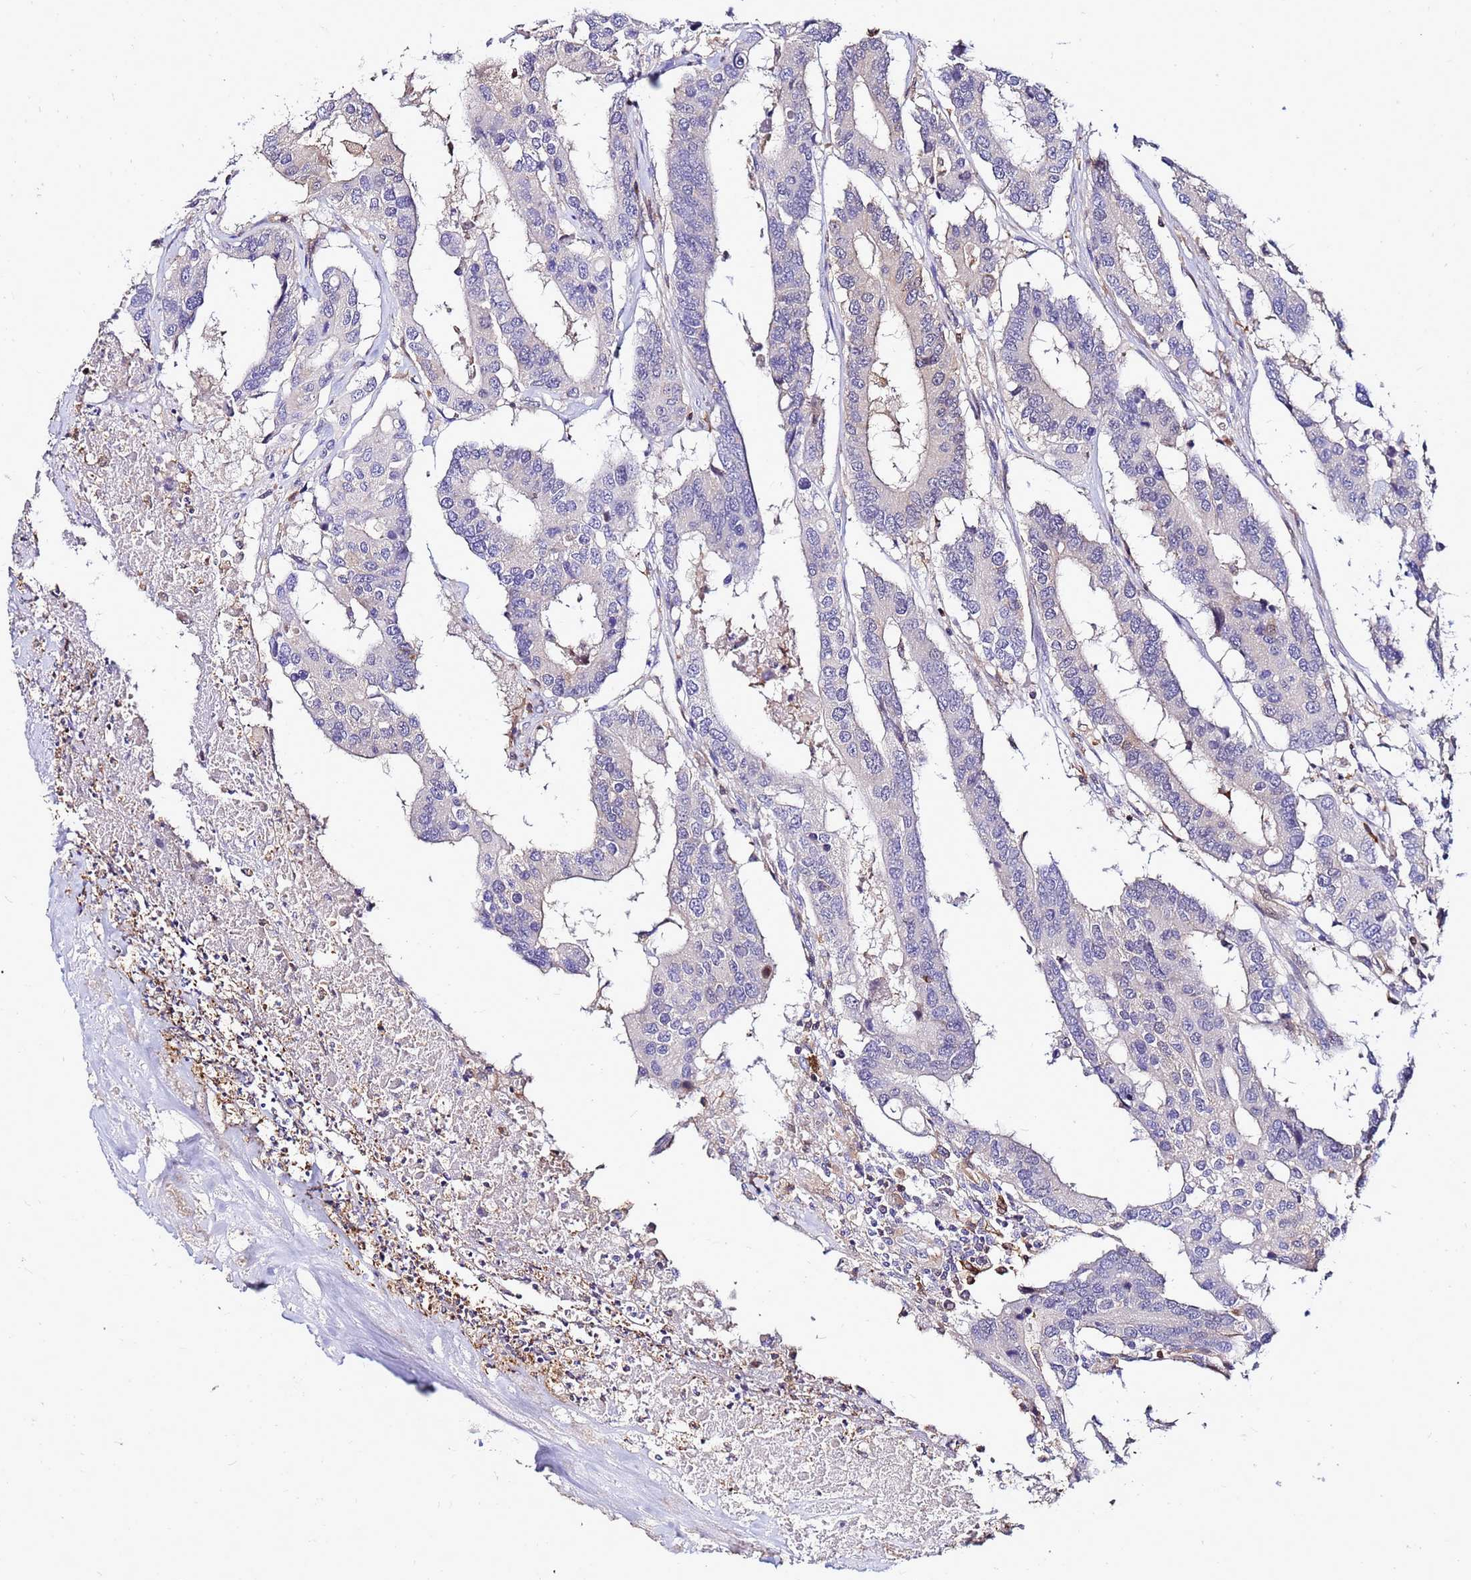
{"staining": {"intensity": "negative", "quantity": "none", "location": "none"}, "tissue": "colorectal cancer", "cell_type": "Tumor cells", "image_type": "cancer", "snomed": [{"axis": "morphology", "description": "Adenocarcinoma, NOS"}, {"axis": "topography", "description": "Colon"}], "caption": "IHC micrograph of neoplastic tissue: colorectal cancer stained with DAB (3,3'-diaminobenzidine) reveals no significant protein expression in tumor cells. (Stains: DAB immunohistochemistry with hematoxylin counter stain, Microscopy: brightfield microscopy at high magnification).", "gene": "DBNDD2", "patient": {"sex": "male", "age": 77}}